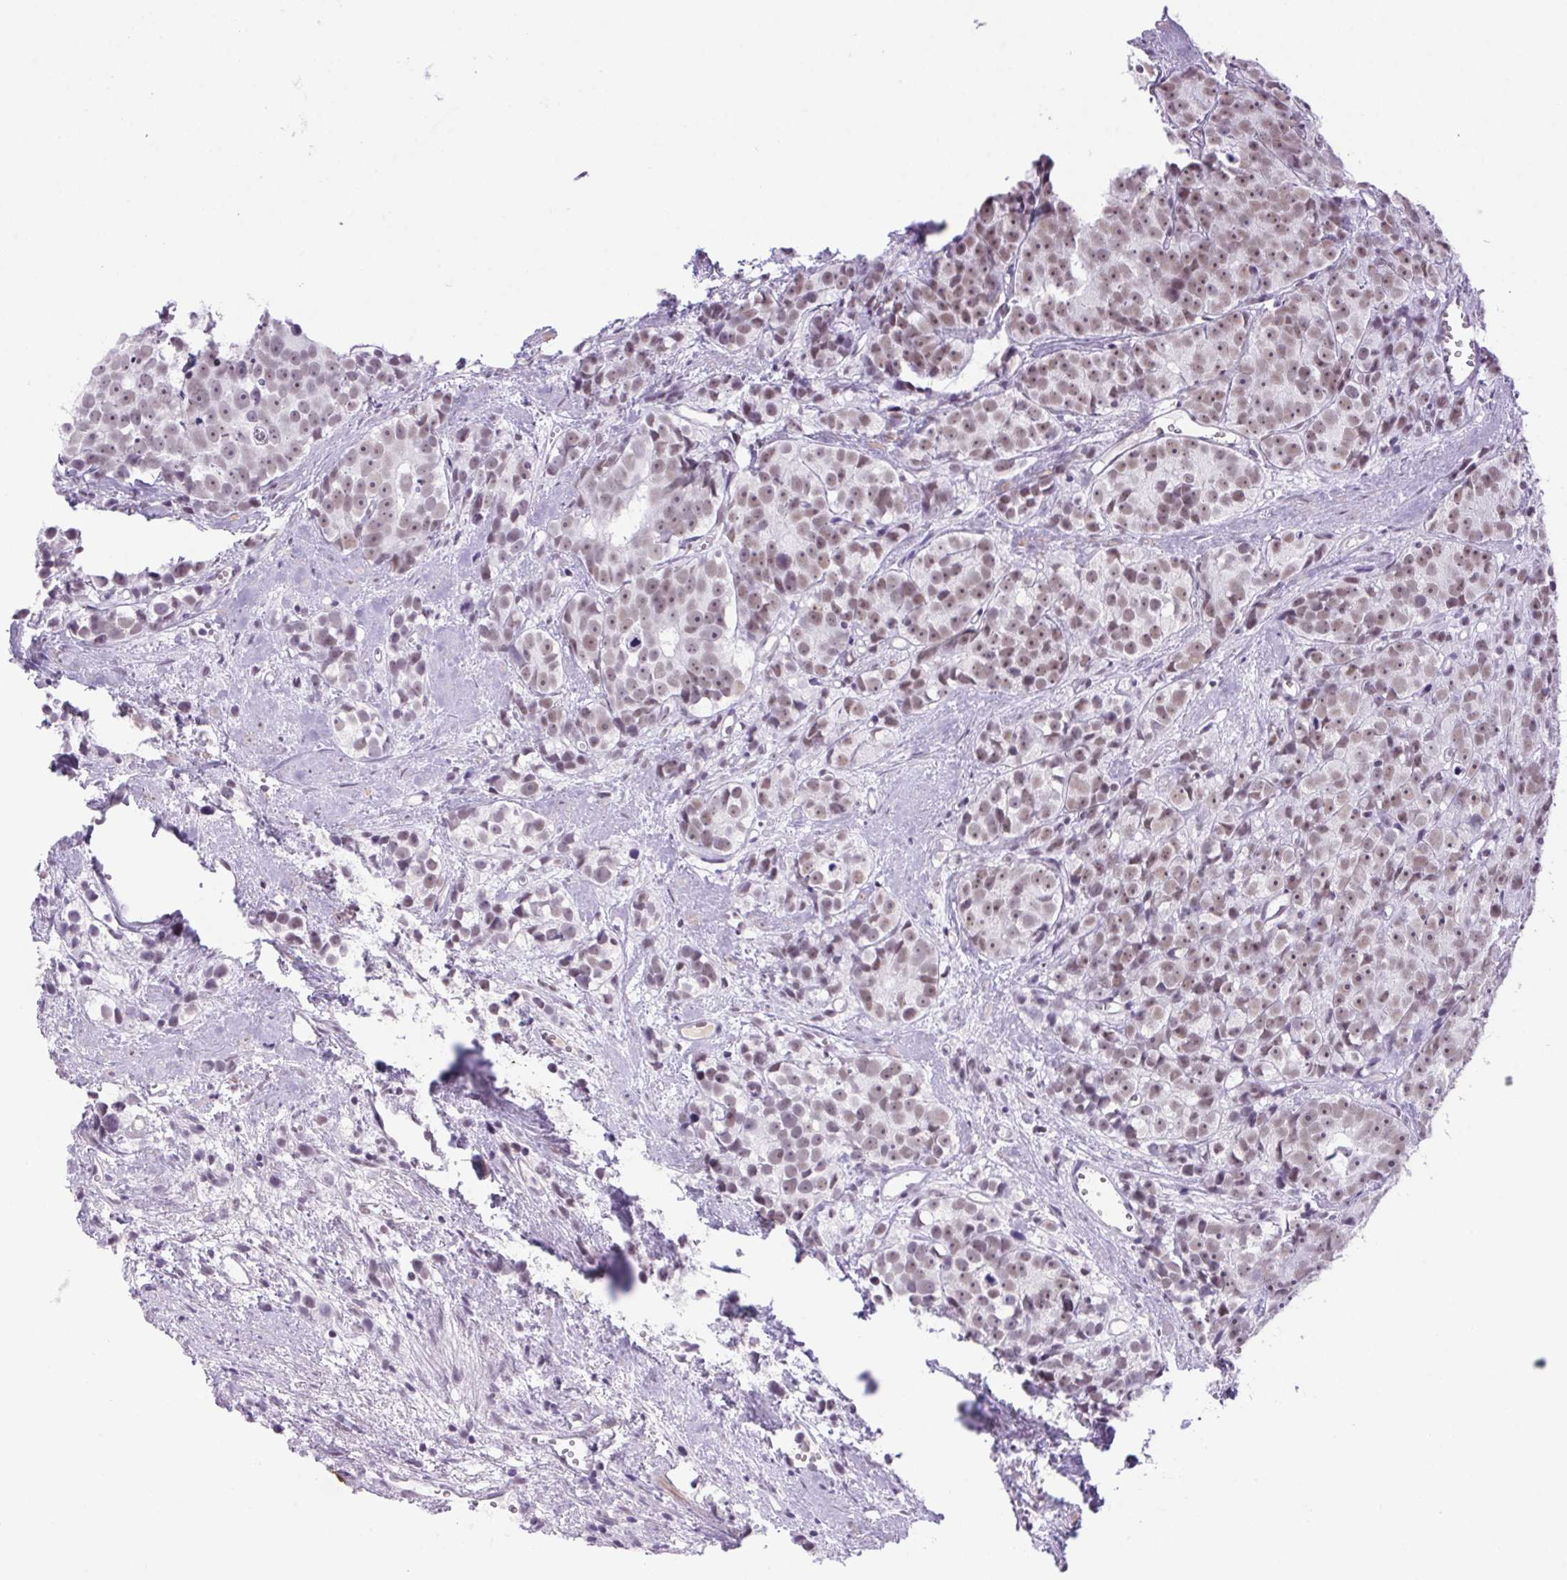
{"staining": {"intensity": "weak", "quantity": "25%-75%", "location": "nuclear"}, "tissue": "prostate cancer", "cell_type": "Tumor cells", "image_type": "cancer", "snomed": [{"axis": "morphology", "description": "Adenocarcinoma, High grade"}, {"axis": "topography", "description": "Prostate"}], "caption": "DAB immunohistochemical staining of human prostate cancer reveals weak nuclear protein expression in approximately 25%-75% of tumor cells. (DAB (3,3'-diaminobenzidine) IHC, brown staining for protein, blue staining for nuclei).", "gene": "DDX17", "patient": {"sex": "male", "age": 77}}